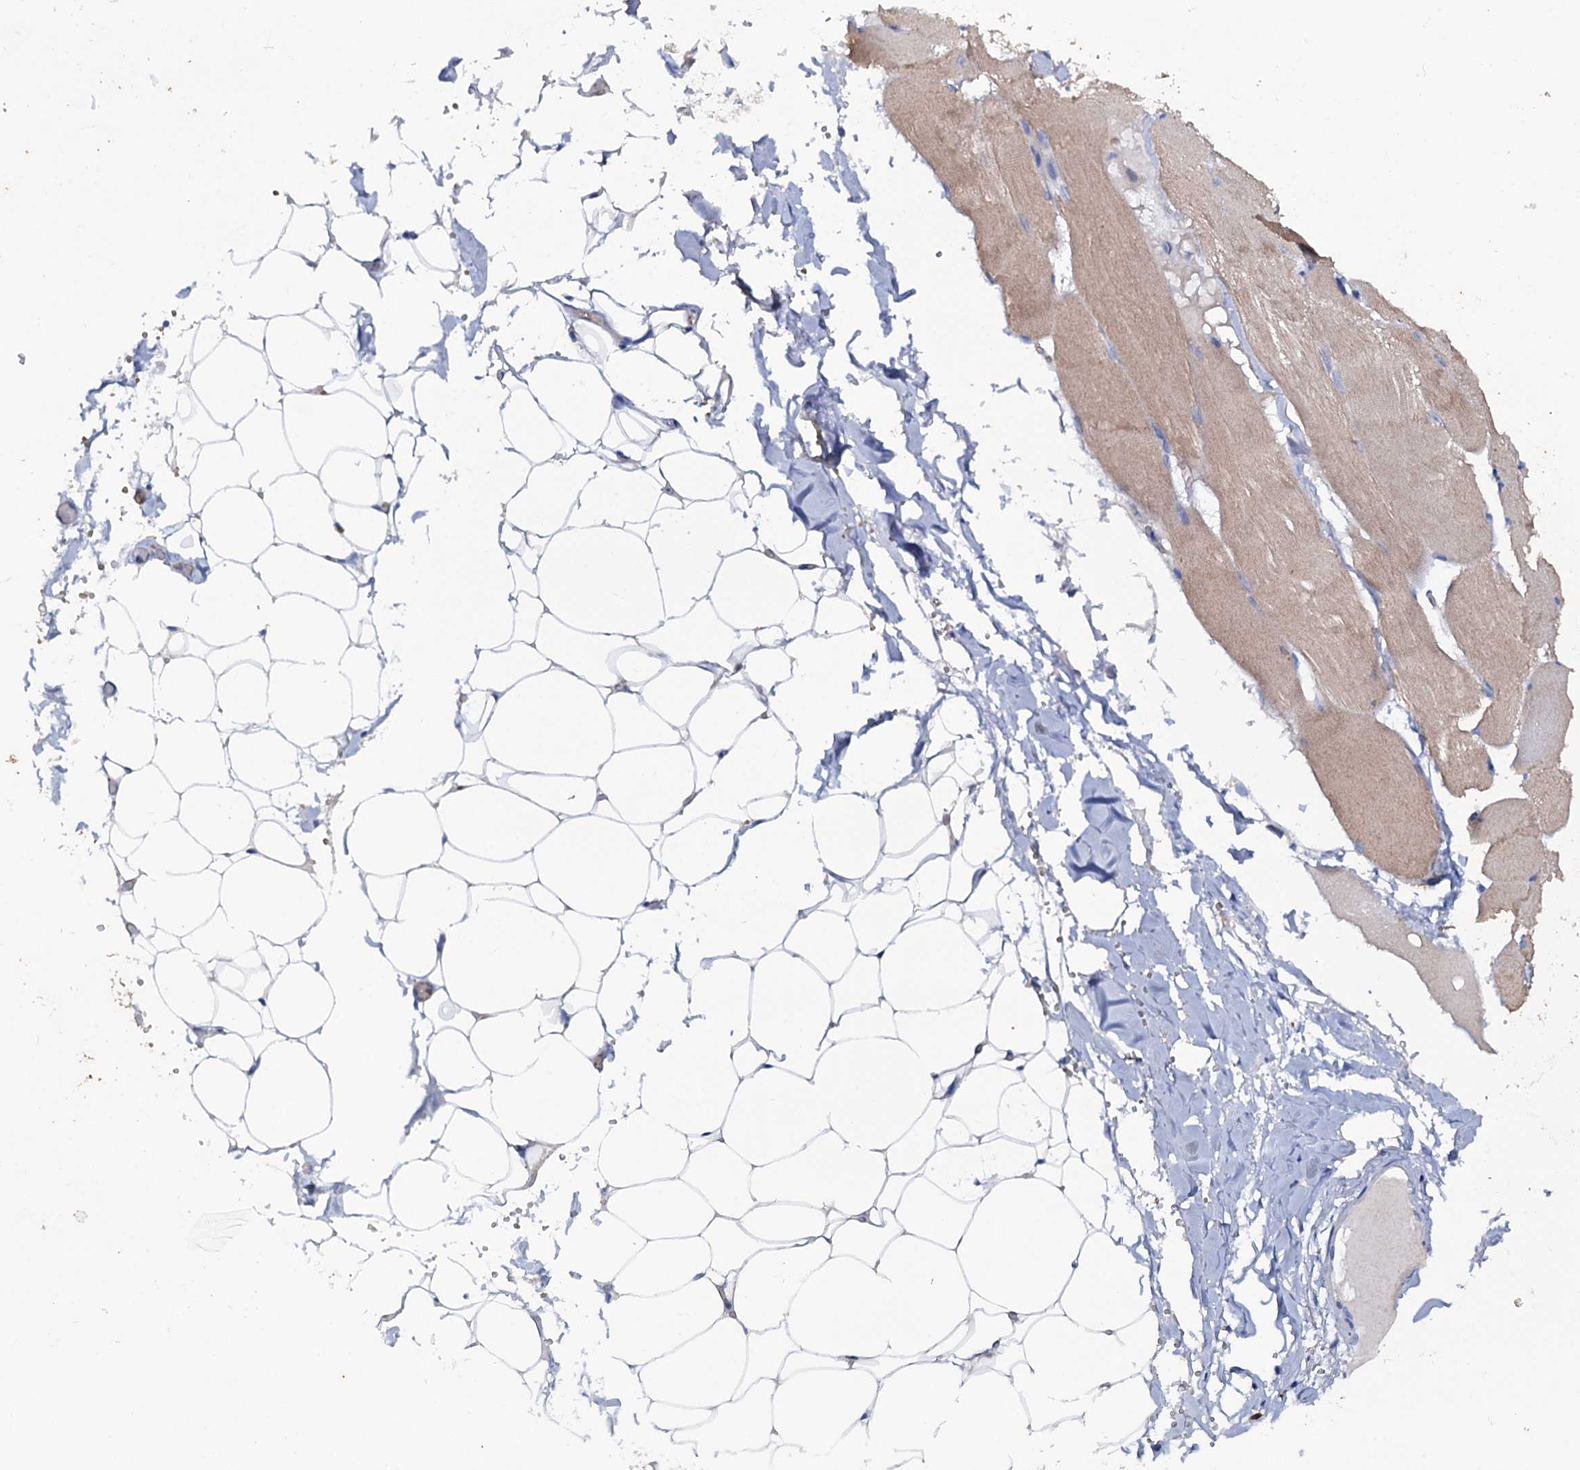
{"staining": {"intensity": "negative", "quantity": "none", "location": "none"}, "tissue": "adipose tissue", "cell_type": "Adipocytes", "image_type": "normal", "snomed": [{"axis": "morphology", "description": "Normal tissue, NOS"}, {"axis": "topography", "description": "Skeletal muscle"}, {"axis": "topography", "description": "Peripheral nerve tissue"}], "caption": "Immunohistochemical staining of normal adipose tissue reveals no significant positivity in adipocytes. The staining is performed using DAB brown chromogen with nuclei counter-stained in using hematoxylin.", "gene": "FAM111B", "patient": {"sex": "female", "age": 55}}